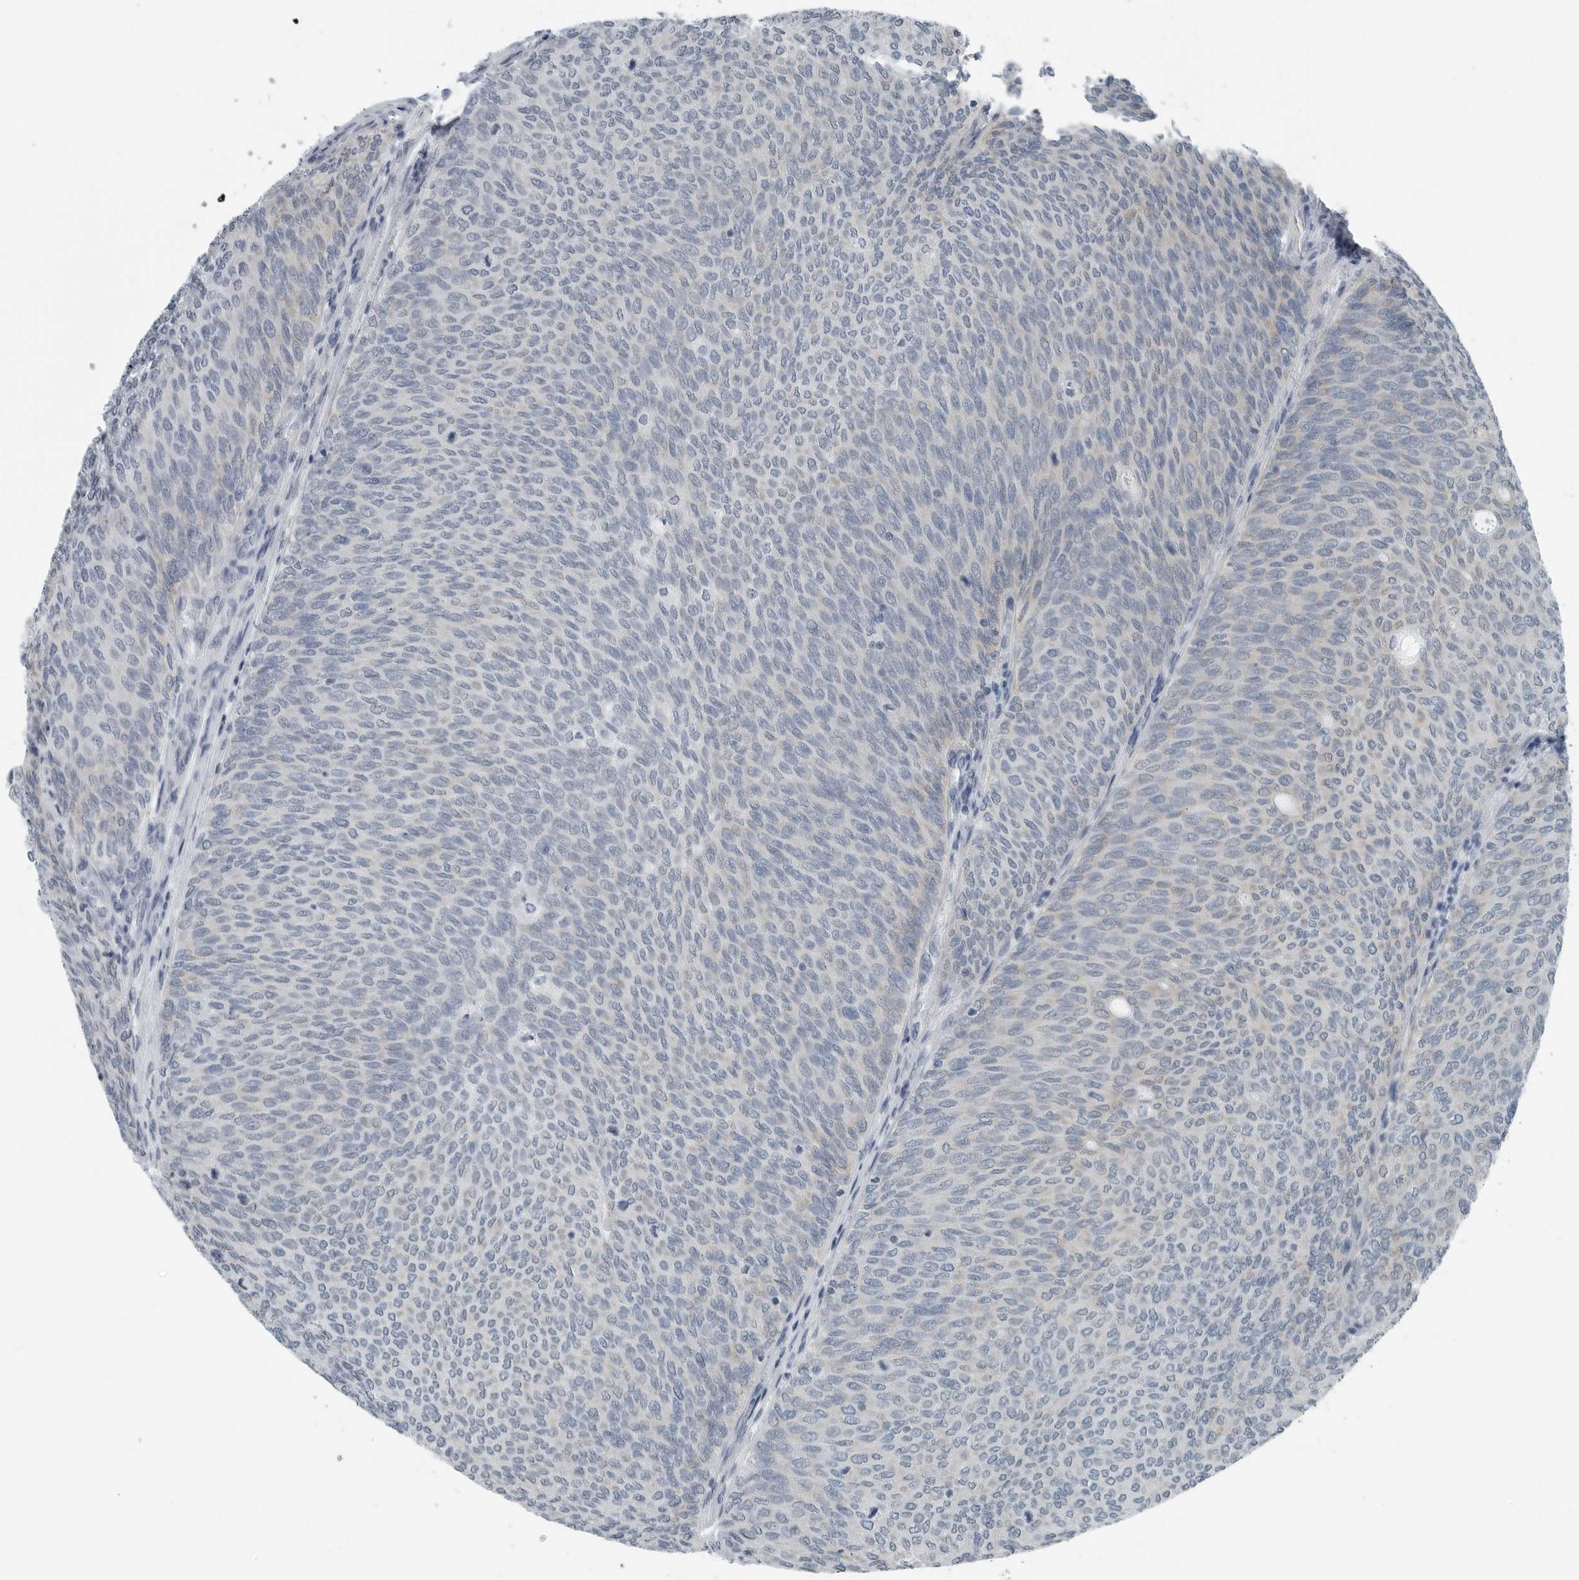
{"staining": {"intensity": "negative", "quantity": "none", "location": "none"}, "tissue": "urothelial cancer", "cell_type": "Tumor cells", "image_type": "cancer", "snomed": [{"axis": "morphology", "description": "Urothelial carcinoma, Low grade"}, {"axis": "topography", "description": "Urinary bladder"}], "caption": "This is a photomicrograph of immunohistochemistry (IHC) staining of urothelial carcinoma (low-grade), which shows no expression in tumor cells.", "gene": "ZPBP2", "patient": {"sex": "female", "age": 79}}